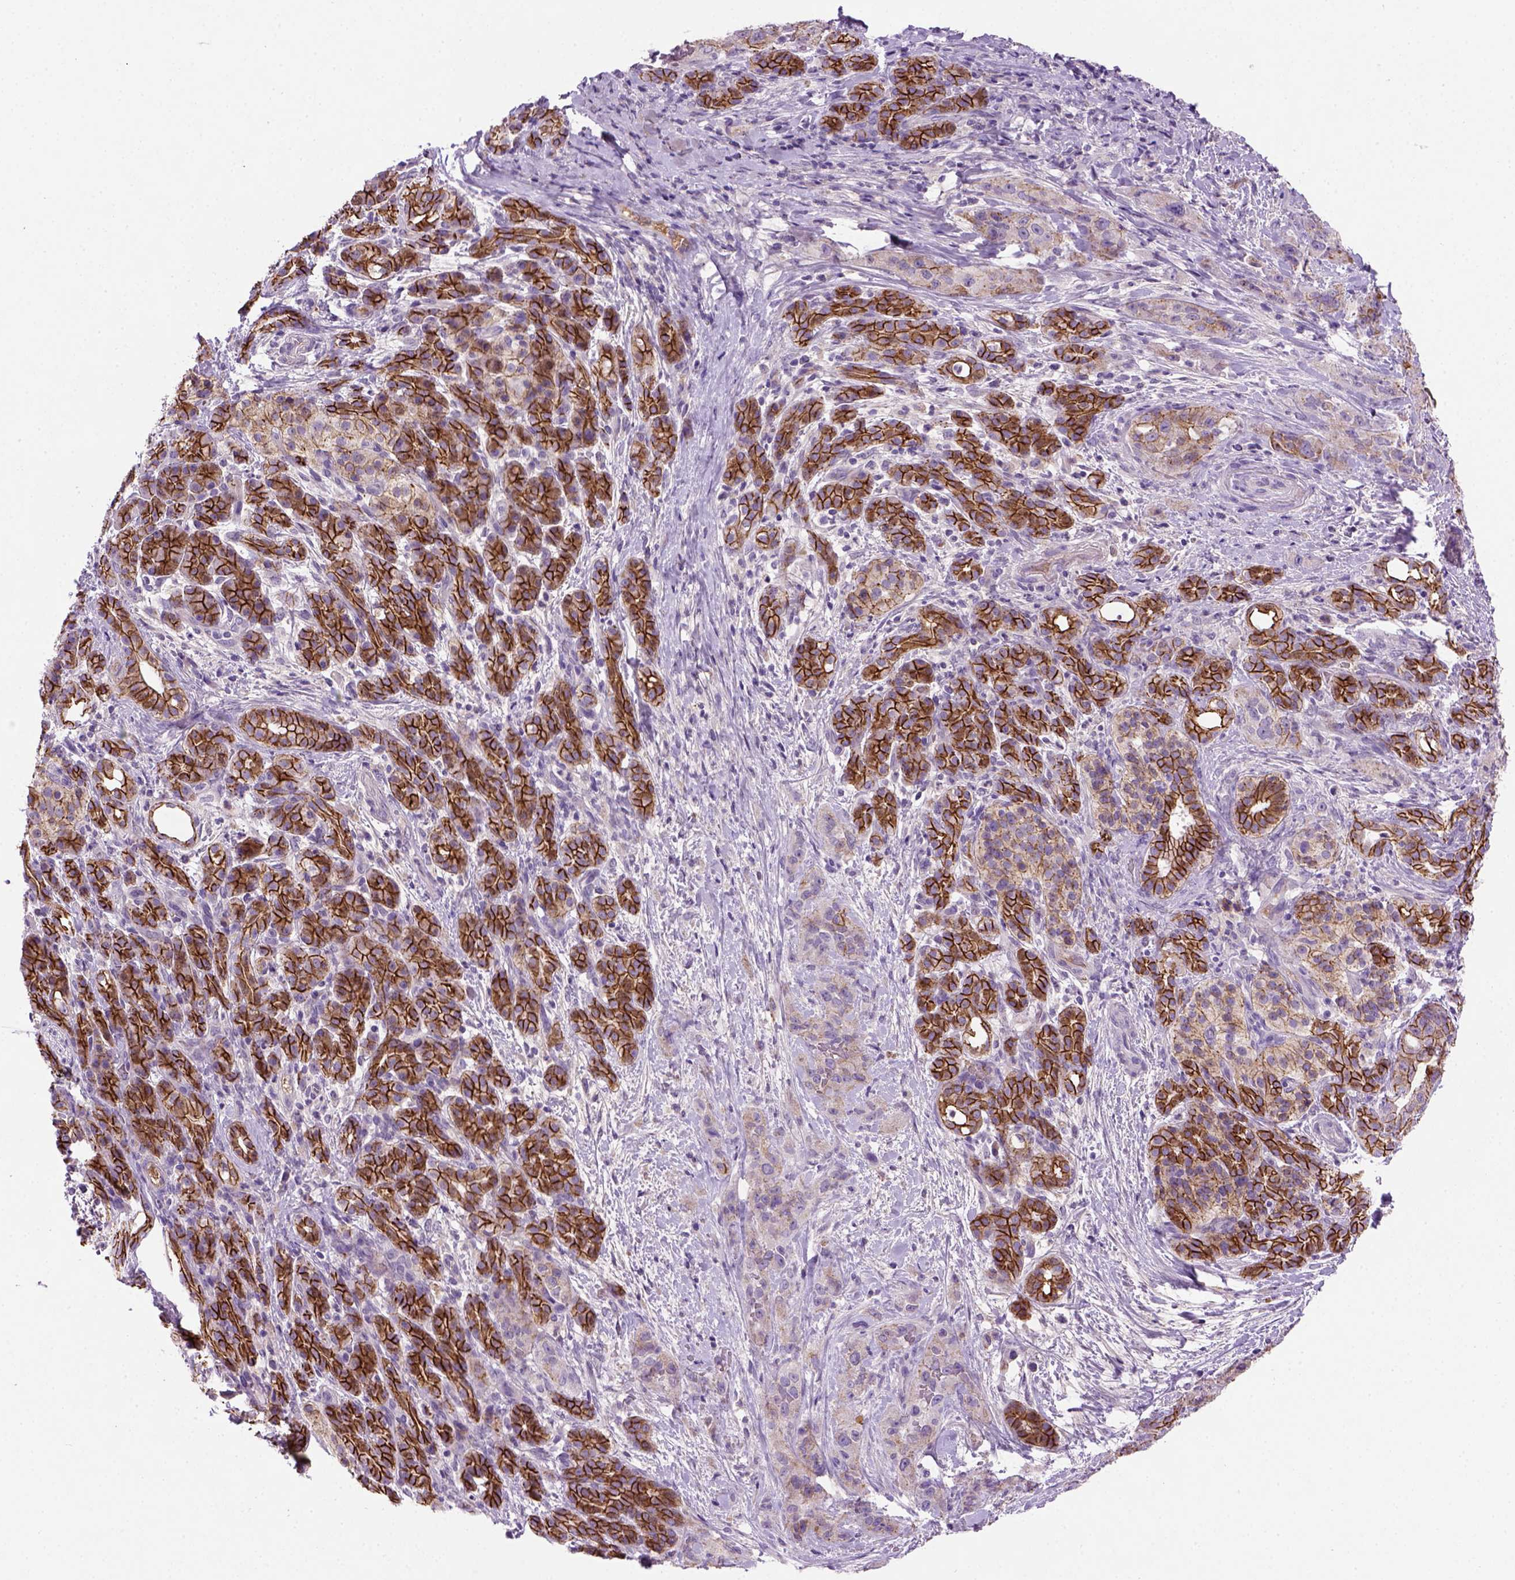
{"staining": {"intensity": "strong", "quantity": ">75%", "location": "cytoplasmic/membranous"}, "tissue": "pancreatic cancer", "cell_type": "Tumor cells", "image_type": "cancer", "snomed": [{"axis": "morphology", "description": "Adenocarcinoma, NOS"}, {"axis": "topography", "description": "Pancreas"}], "caption": "This image reveals immunohistochemistry (IHC) staining of pancreatic adenocarcinoma, with high strong cytoplasmic/membranous expression in approximately >75% of tumor cells.", "gene": "CDH1", "patient": {"sex": "male", "age": 44}}